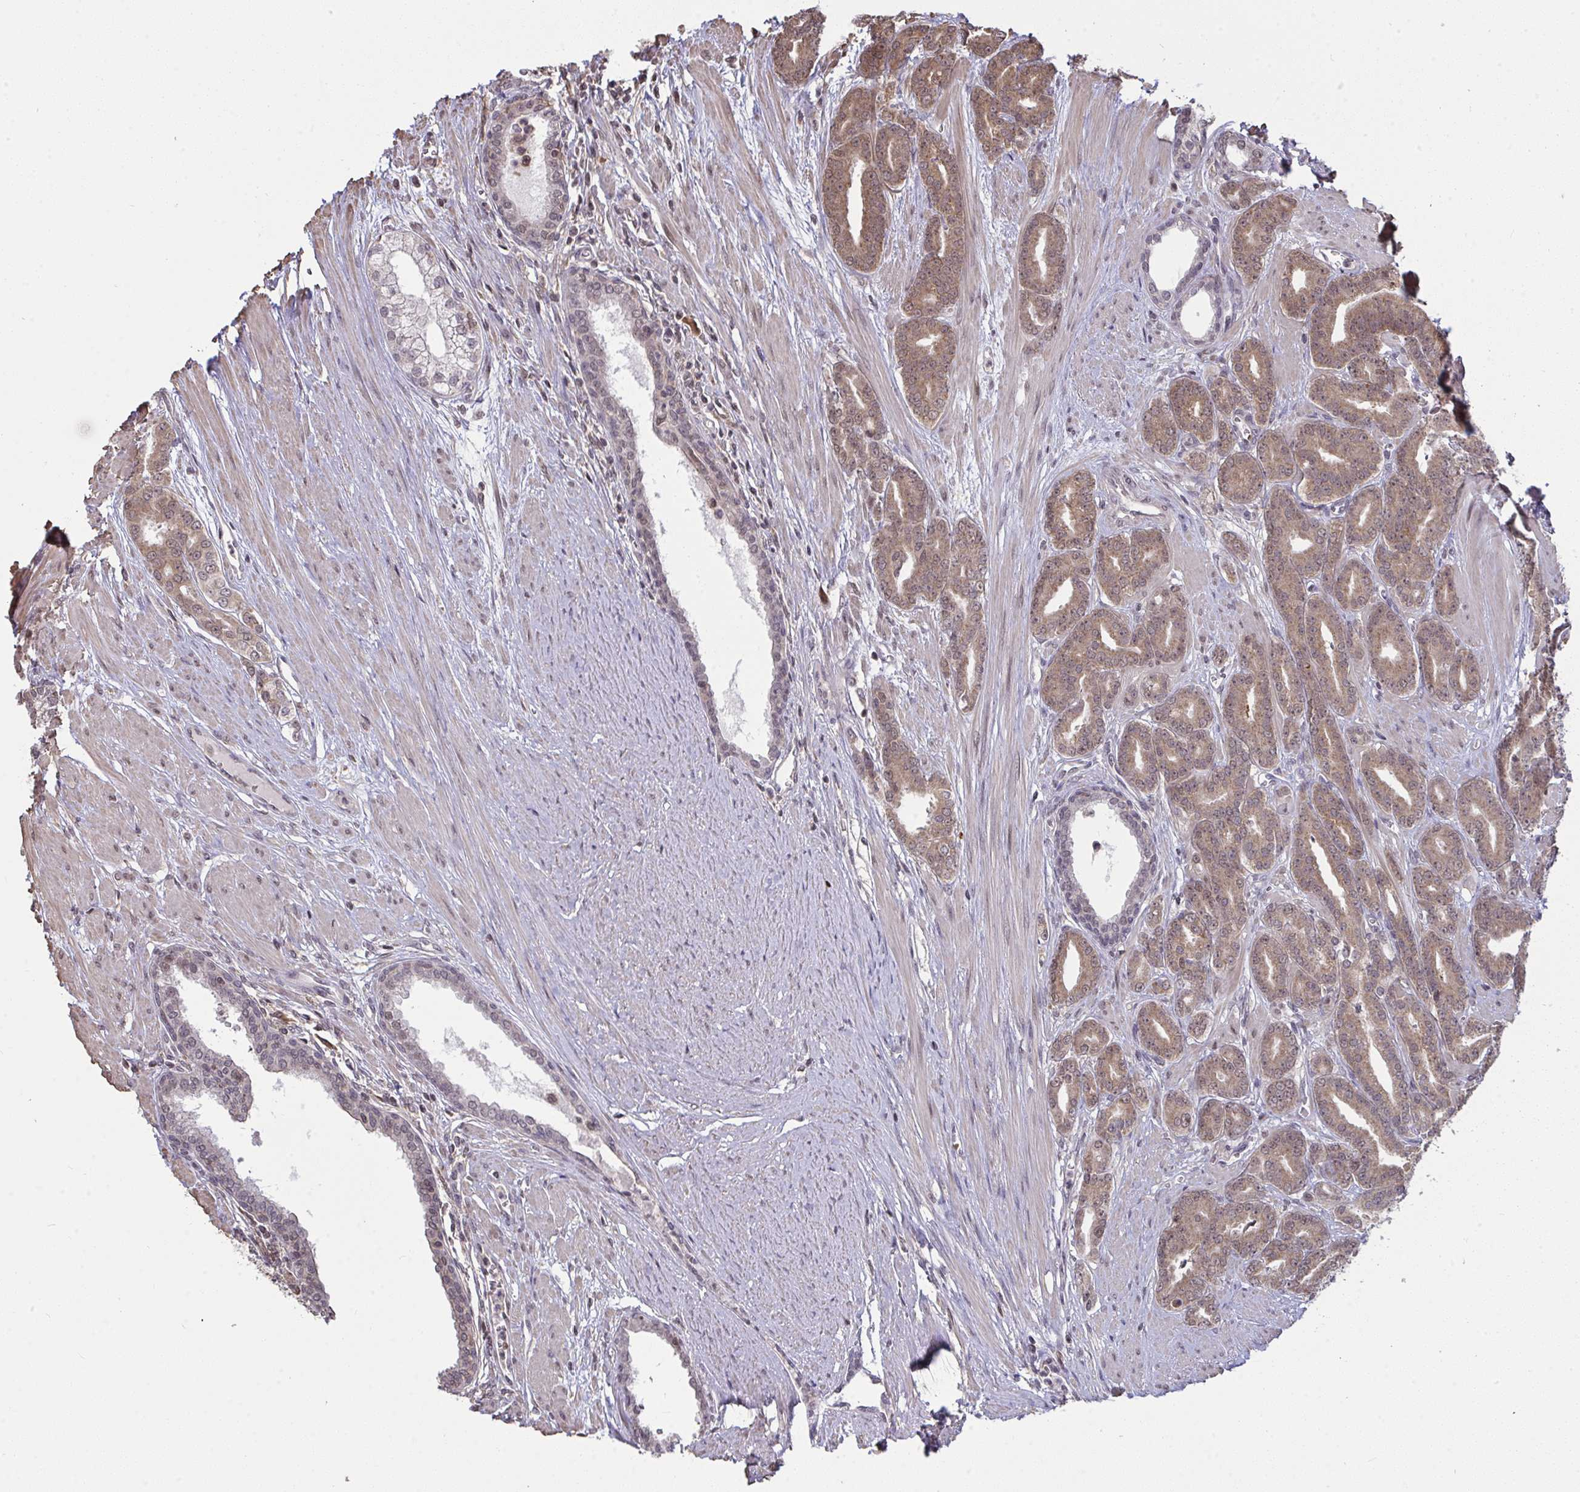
{"staining": {"intensity": "moderate", "quantity": ">75%", "location": "cytoplasmic/membranous,nuclear"}, "tissue": "prostate cancer", "cell_type": "Tumor cells", "image_type": "cancer", "snomed": [{"axis": "morphology", "description": "Adenocarcinoma, High grade"}, {"axis": "topography", "description": "Prostate"}], "caption": "Immunohistochemical staining of human prostate high-grade adenocarcinoma displays medium levels of moderate cytoplasmic/membranous and nuclear protein positivity in about >75% of tumor cells.", "gene": "SAP30", "patient": {"sex": "male", "age": 60}}